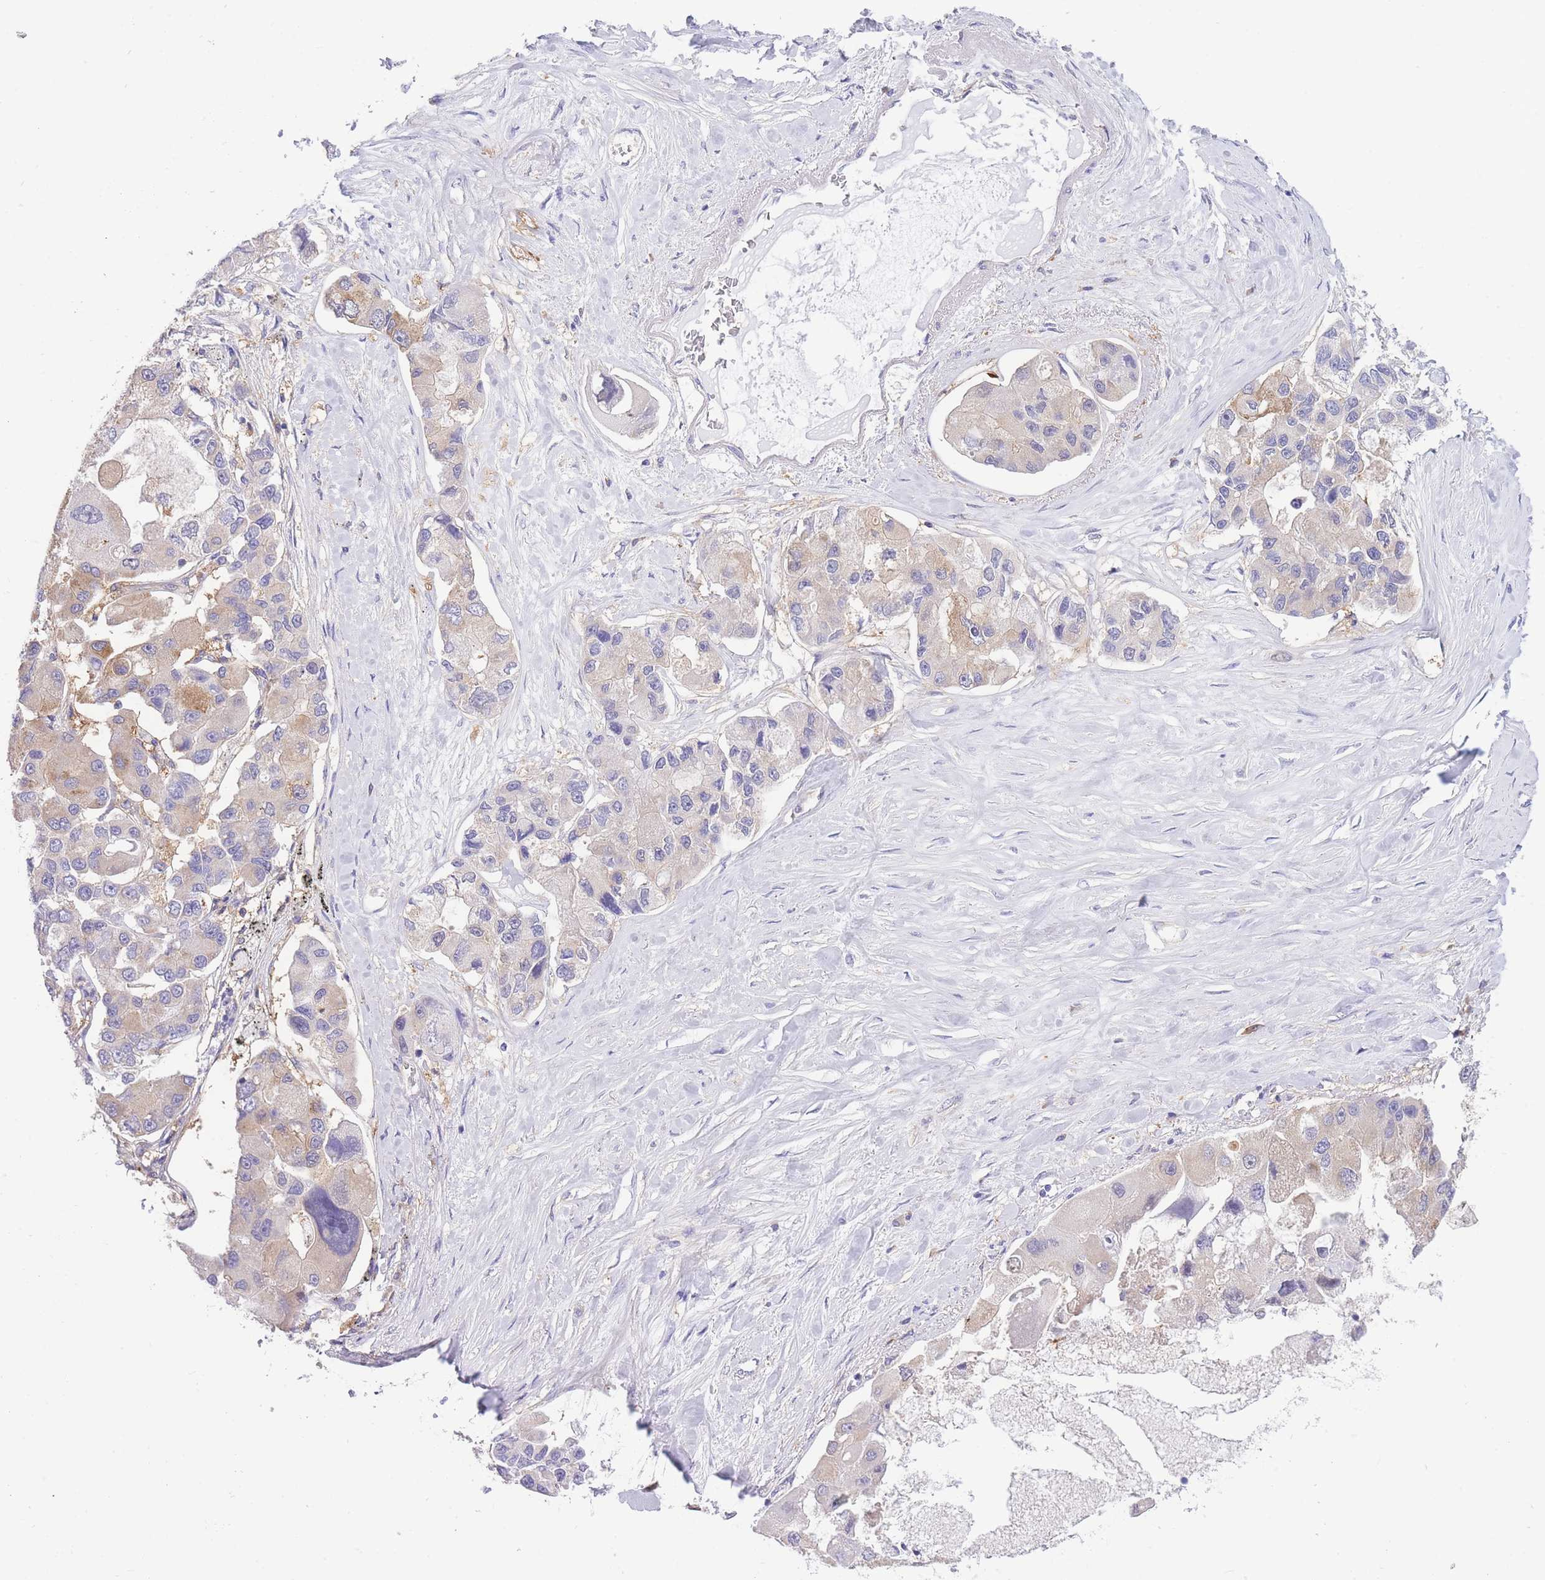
{"staining": {"intensity": "weak", "quantity": "<25%", "location": "cytoplasmic/membranous"}, "tissue": "lung cancer", "cell_type": "Tumor cells", "image_type": "cancer", "snomed": [{"axis": "morphology", "description": "Adenocarcinoma, NOS"}, {"axis": "topography", "description": "Lung"}], "caption": "IHC histopathology image of neoplastic tissue: human lung cancer stained with DAB exhibits no significant protein expression in tumor cells.", "gene": "NAMPT", "patient": {"sex": "female", "age": 54}}